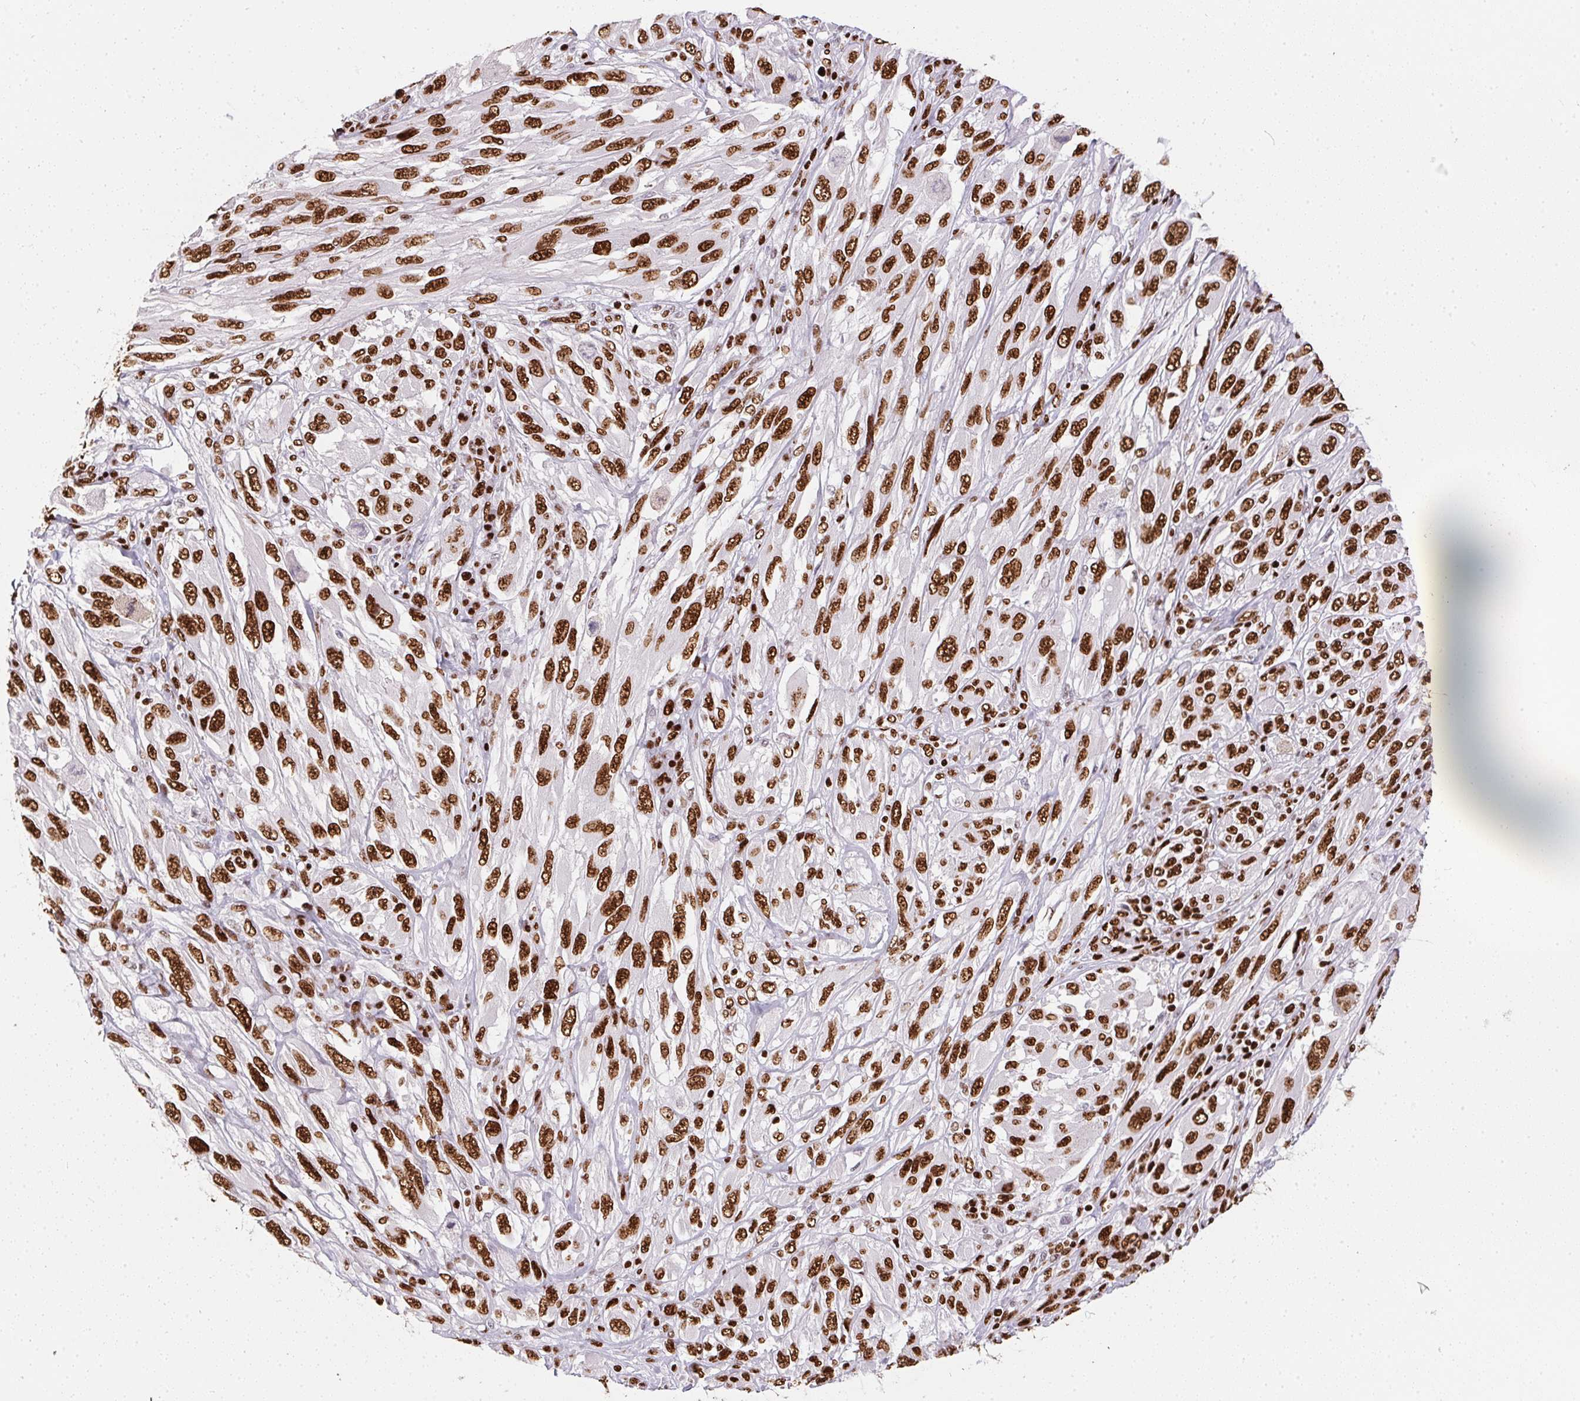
{"staining": {"intensity": "strong", "quantity": ">75%", "location": "nuclear"}, "tissue": "melanoma", "cell_type": "Tumor cells", "image_type": "cancer", "snomed": [{"axis": "morphology", "description": "Malignant melanoma, NOS"}, {"axis": "topography", "description": "Skin"}], "caption": "Tumor cells demonstrate high levels of strong nuclear expression in about >75% of cells in malignant melanoma. Using DAB (3,3'-diaminobenzidine) (brown) and hematoxylin (blue) stains, captured at high magnification using brightfield microscopy.", "gene": "PAGE3", "patient": {"sex": "female", "age": 91}}